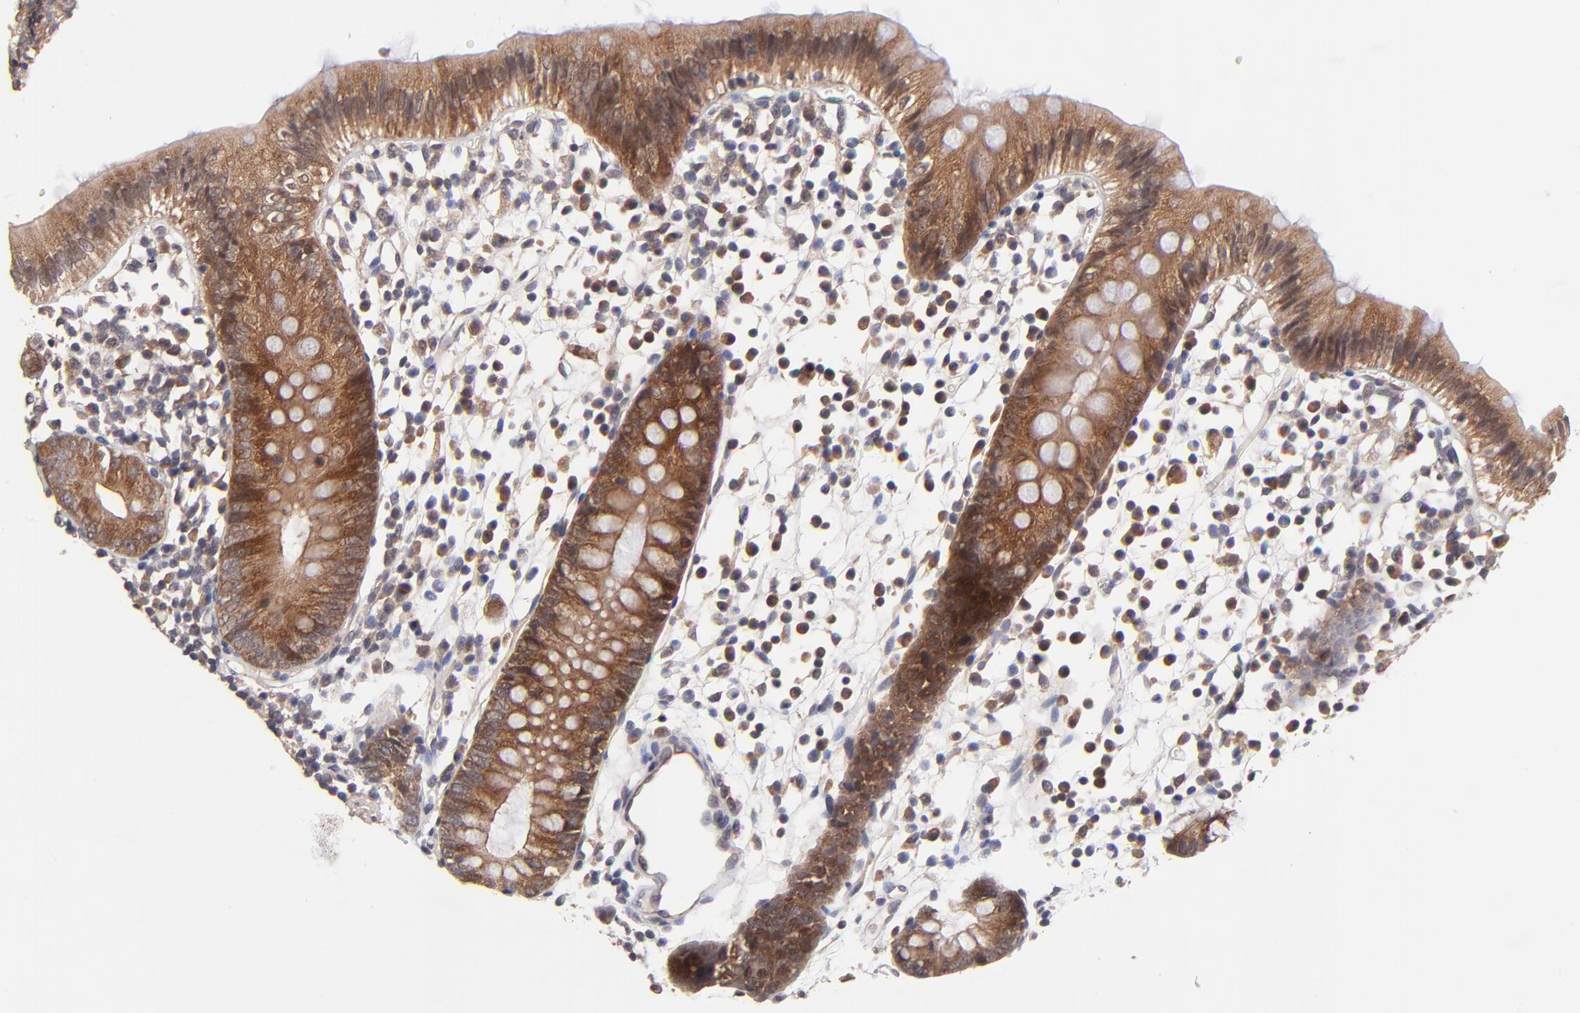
{"staining": {"intensity": "weak", "quantity": "25%-75%", "location": "cytoplasmic/membranous"}, "tissue": "colon", "cell_type": "Endothelial cells", "image_type": "normal", "snomed": [{"axis": "morphology", "description": "Normal tissue, NOS"}, {"axis": "topography", "description": "Colon"}], "caption": "Immunohistochemistry (IHC) histopathology image of normal colon: human colon stained using immunohistochemistry displays low levels of weak protein expression localized specifically in the cytoplasmic/membranous of endothelial cells, appearing as a cytoplasmic/membranous brown color.", "gene": "BAIAP2L2", "patient": {"sex": "male", "age": 14}}